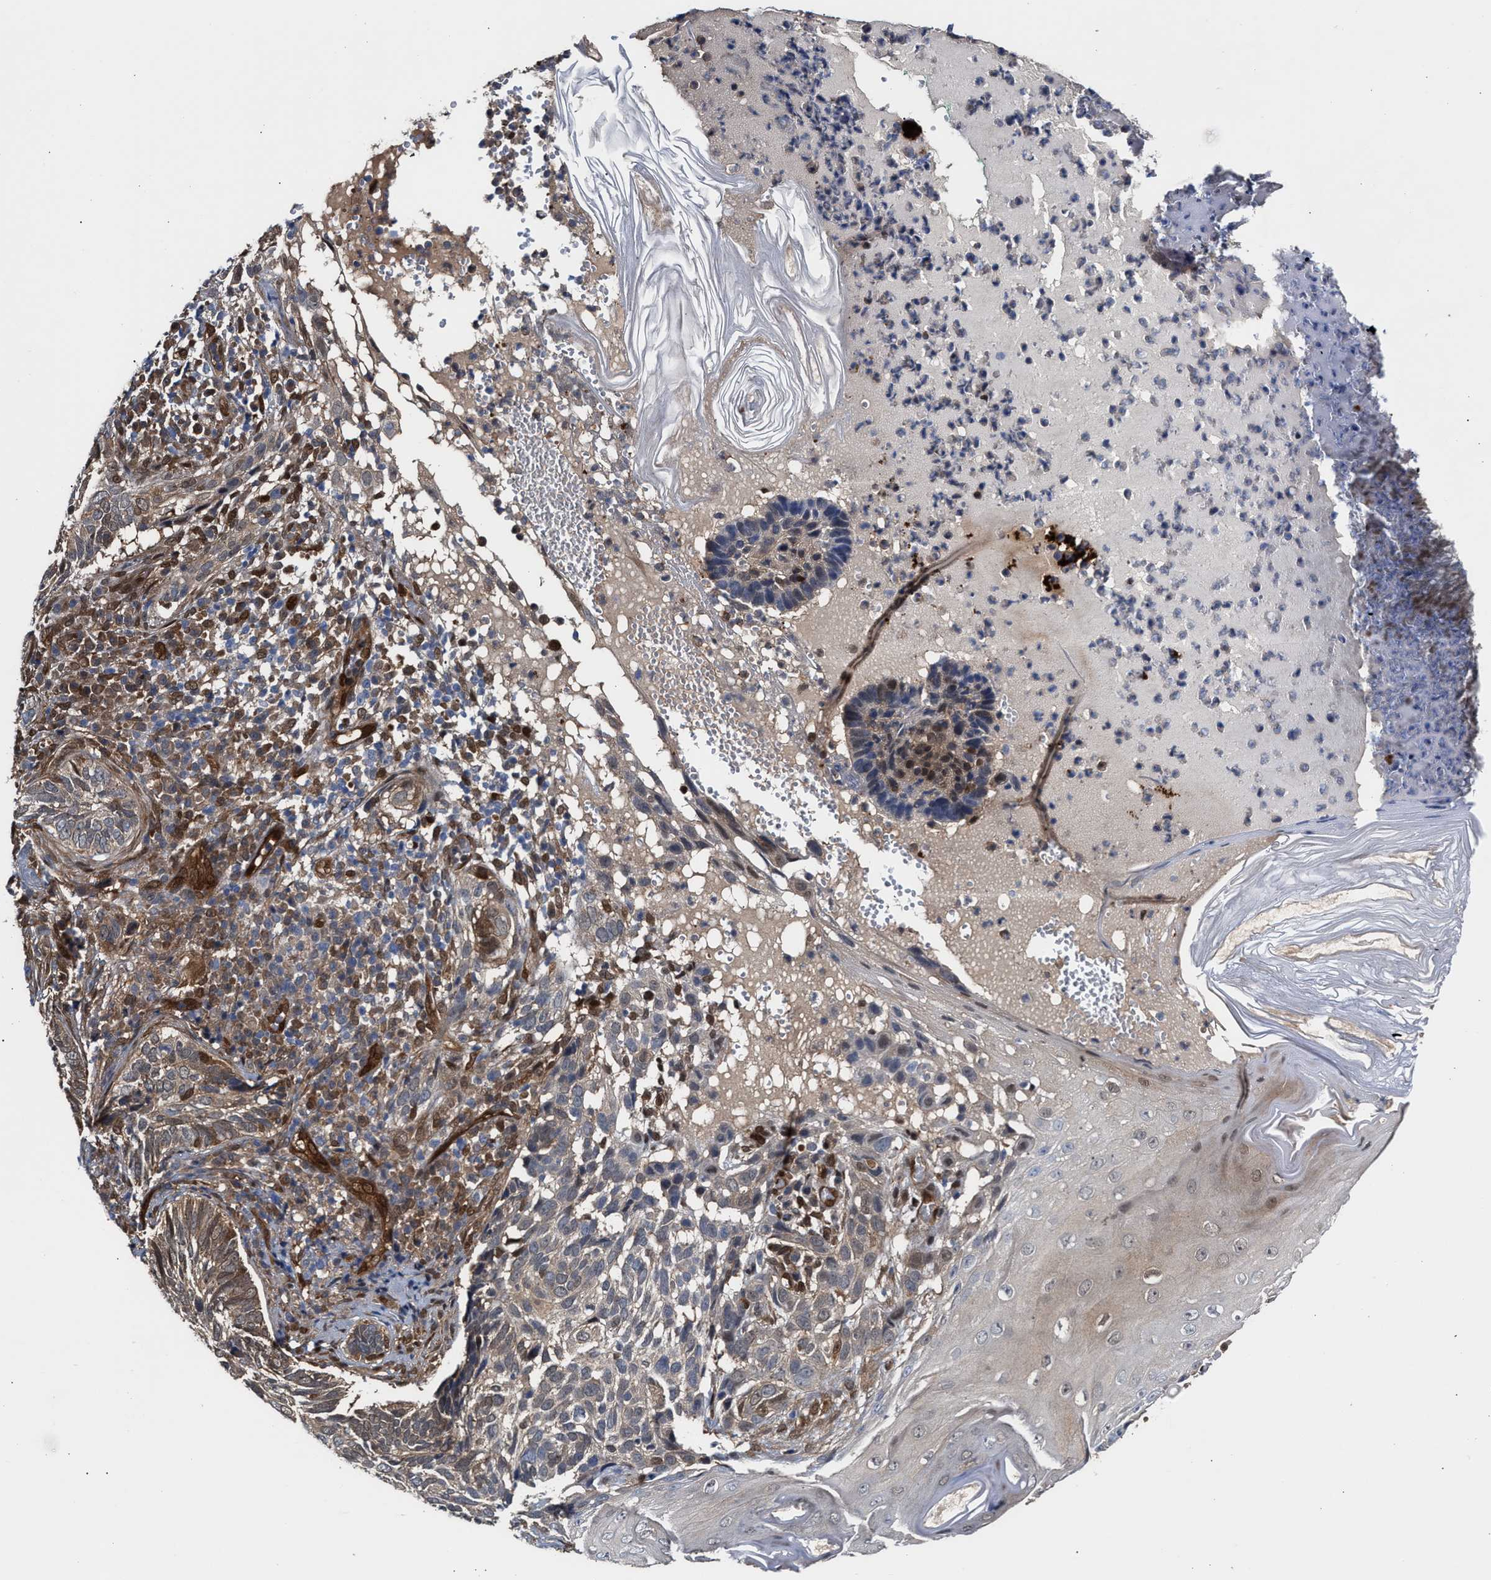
{"staining": {"intensity": "weak", "quantity": ">75%", "location": "cytoplasmic/membranous"}, "tissue": "skin cancer", "cell_type": "Tumor cells", "image_type": "cancer", "snomed": [{"axis": "morphology", "description": "Basal cell carcinoma"}, {"axis": "topography", "description": "Skin"}], "caption": "Skin cancer was stained to show a protein in brown. There is low levels of weak cytoplasmic/membranous expression in approximately >75% of tumor cells.", "gene": "TP53I3", "patient": {"sex": "female", "age": 89}}